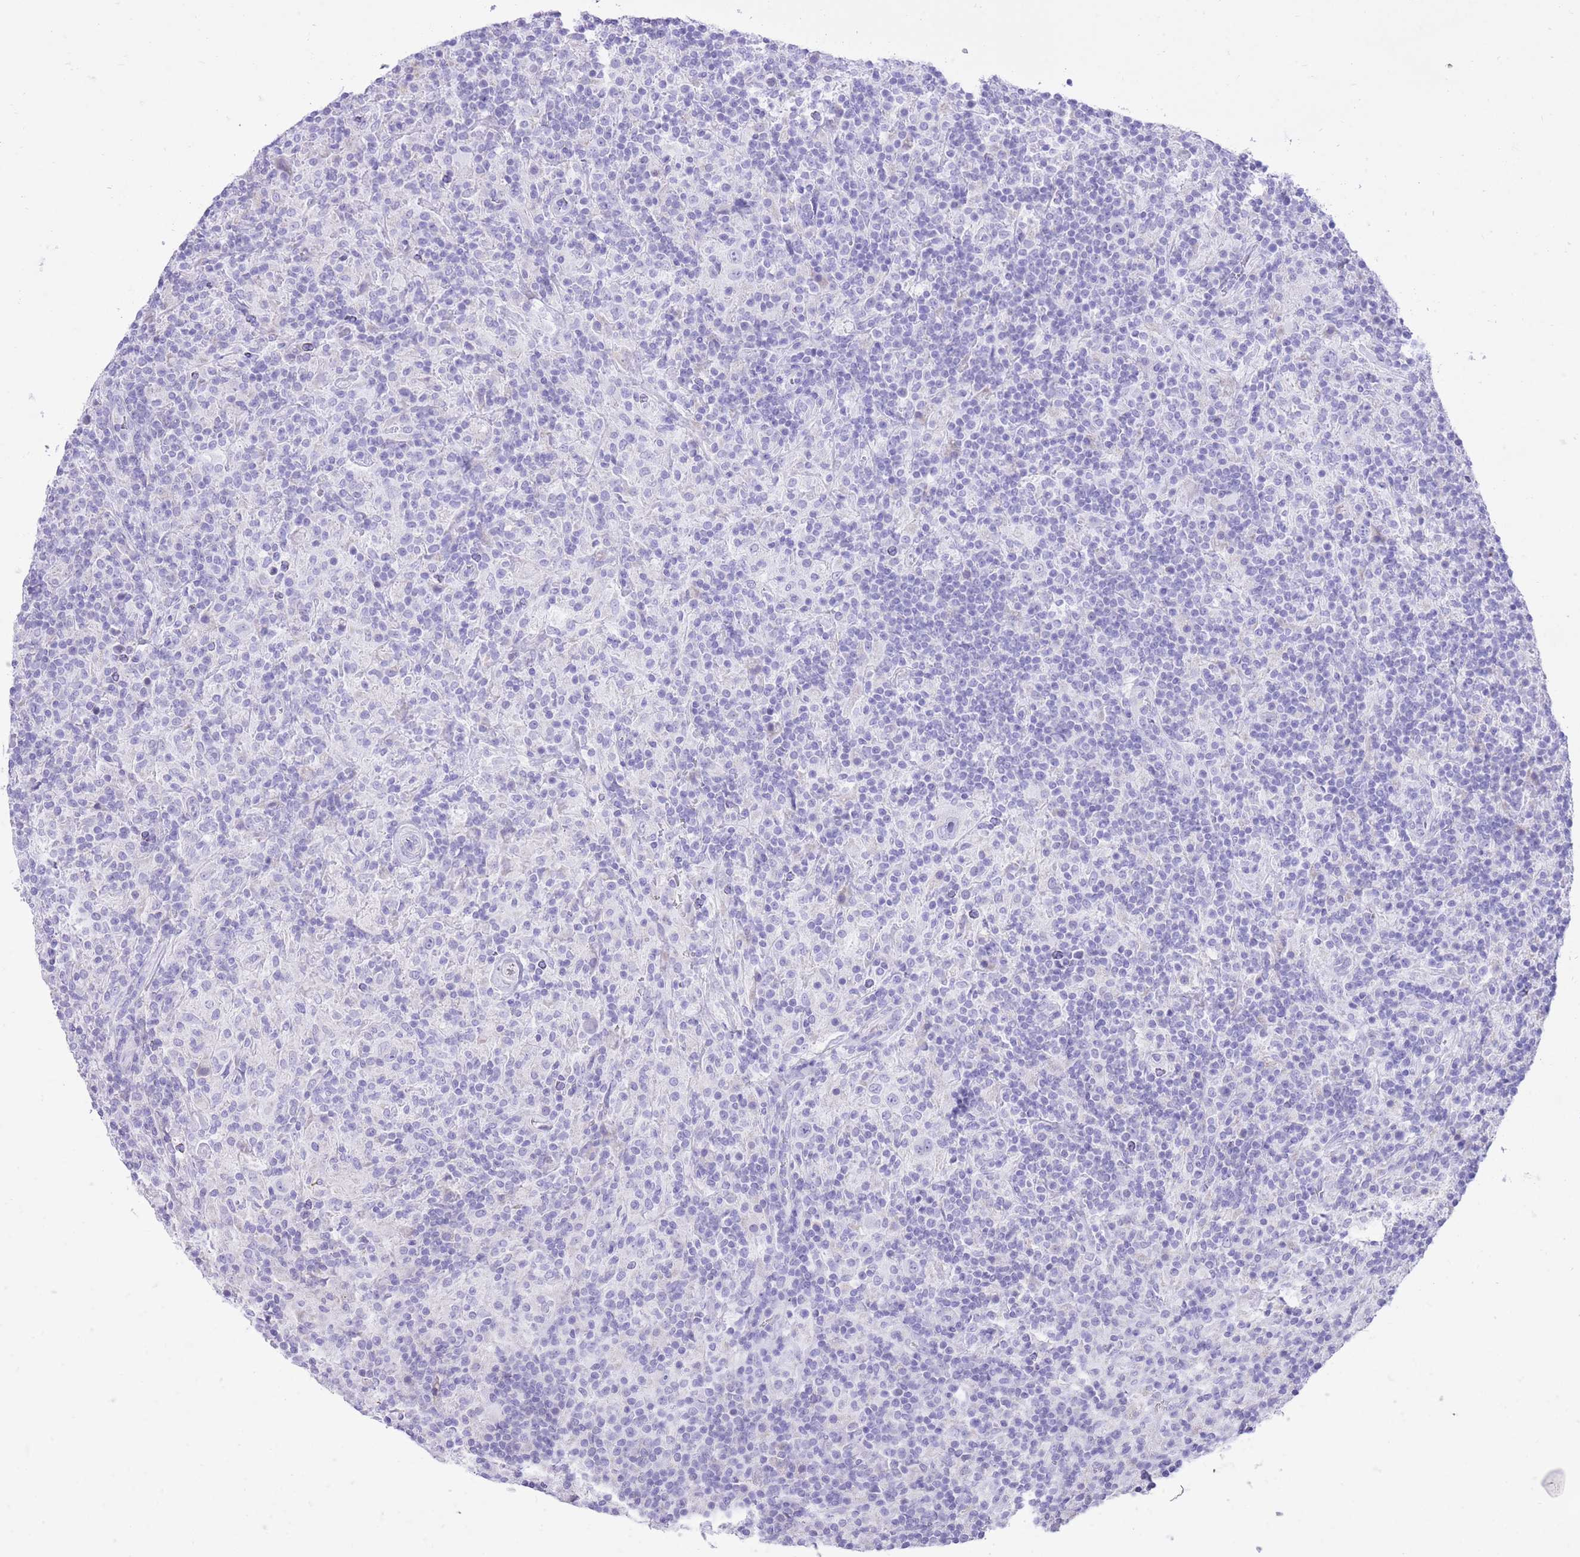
{"staining": {"intensity": "negative", "quantity": "none", "location": "none"}, "tissue": "lymphoma", "cell_type": "Tumor cells", "image_type": "cancer", "snomed": [{"axis": "morphology", "description": "Hodgkin's disease, NOS"}, {"axis": "topography", "description": "Lymph node"}], "caption": "Hodgkin's disease stained for a protein using immunohistochemistry (IHC) exhibits no staining tumor cells.", "gene": "SLC4A4", "patient": {"sex": "male", "age": 70}}